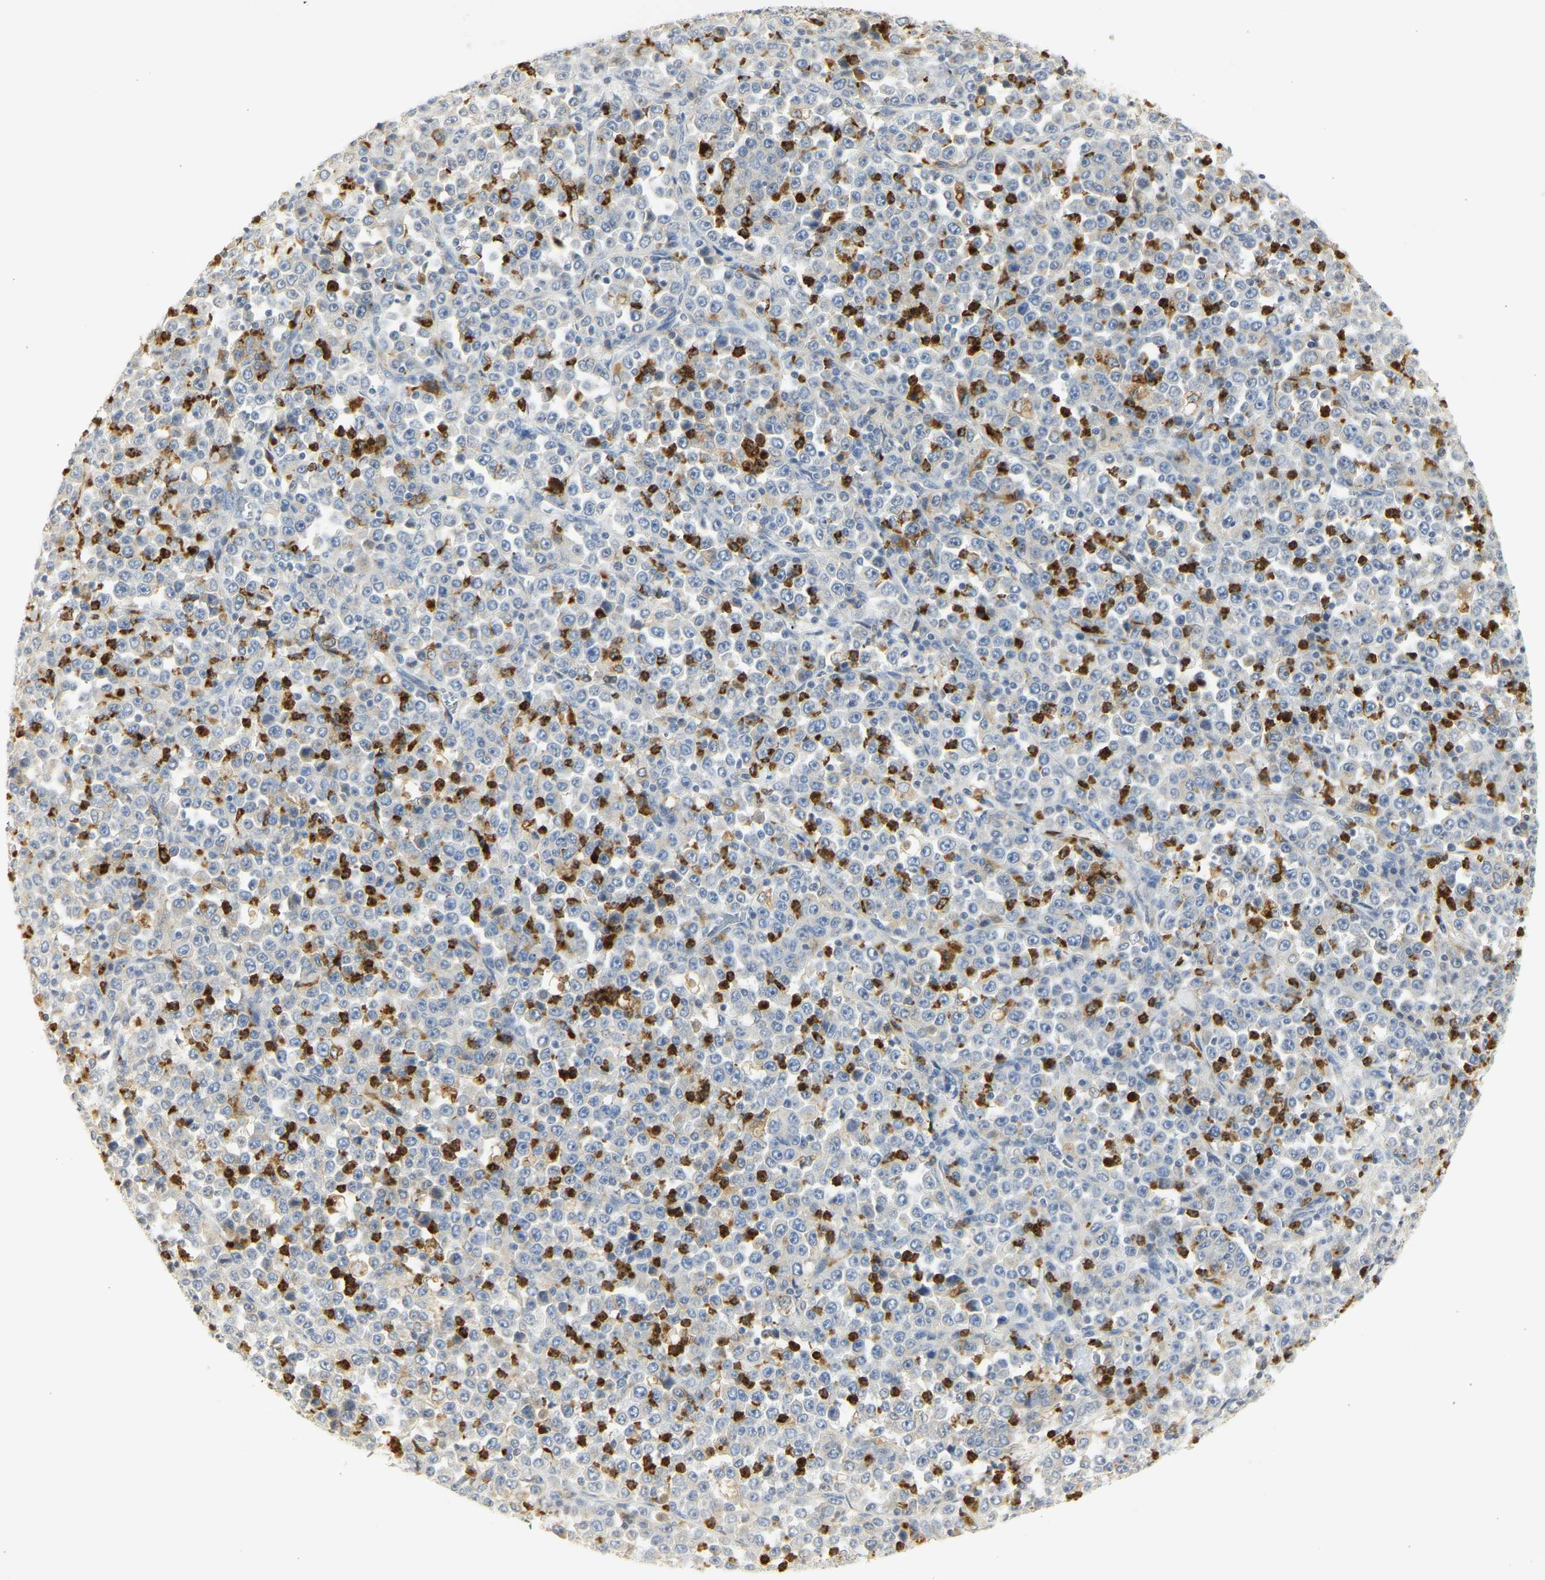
{"staining": {"intensity": "negative", "quantity": "none", "location": "none"}, "tissue": "stomach cancer", "cell_type": "Tumor cells", "image_type": "cancer", "snomed": [{"axis": "morphology", "description": "Normal tissue, NOS"}, {"axis": "morphology", "description": "Adenocarcinoma, NOS"}, {"axis": "topography", "description": "Stomach, upper"}, {"axis": "topography", "description": "Stomach"}], "caption": "Tumor cells show no significant expression in adenocarcinoma (stomach).", "gene": "CEACAM5", "patient": {"sex": "male", "age": 59}}